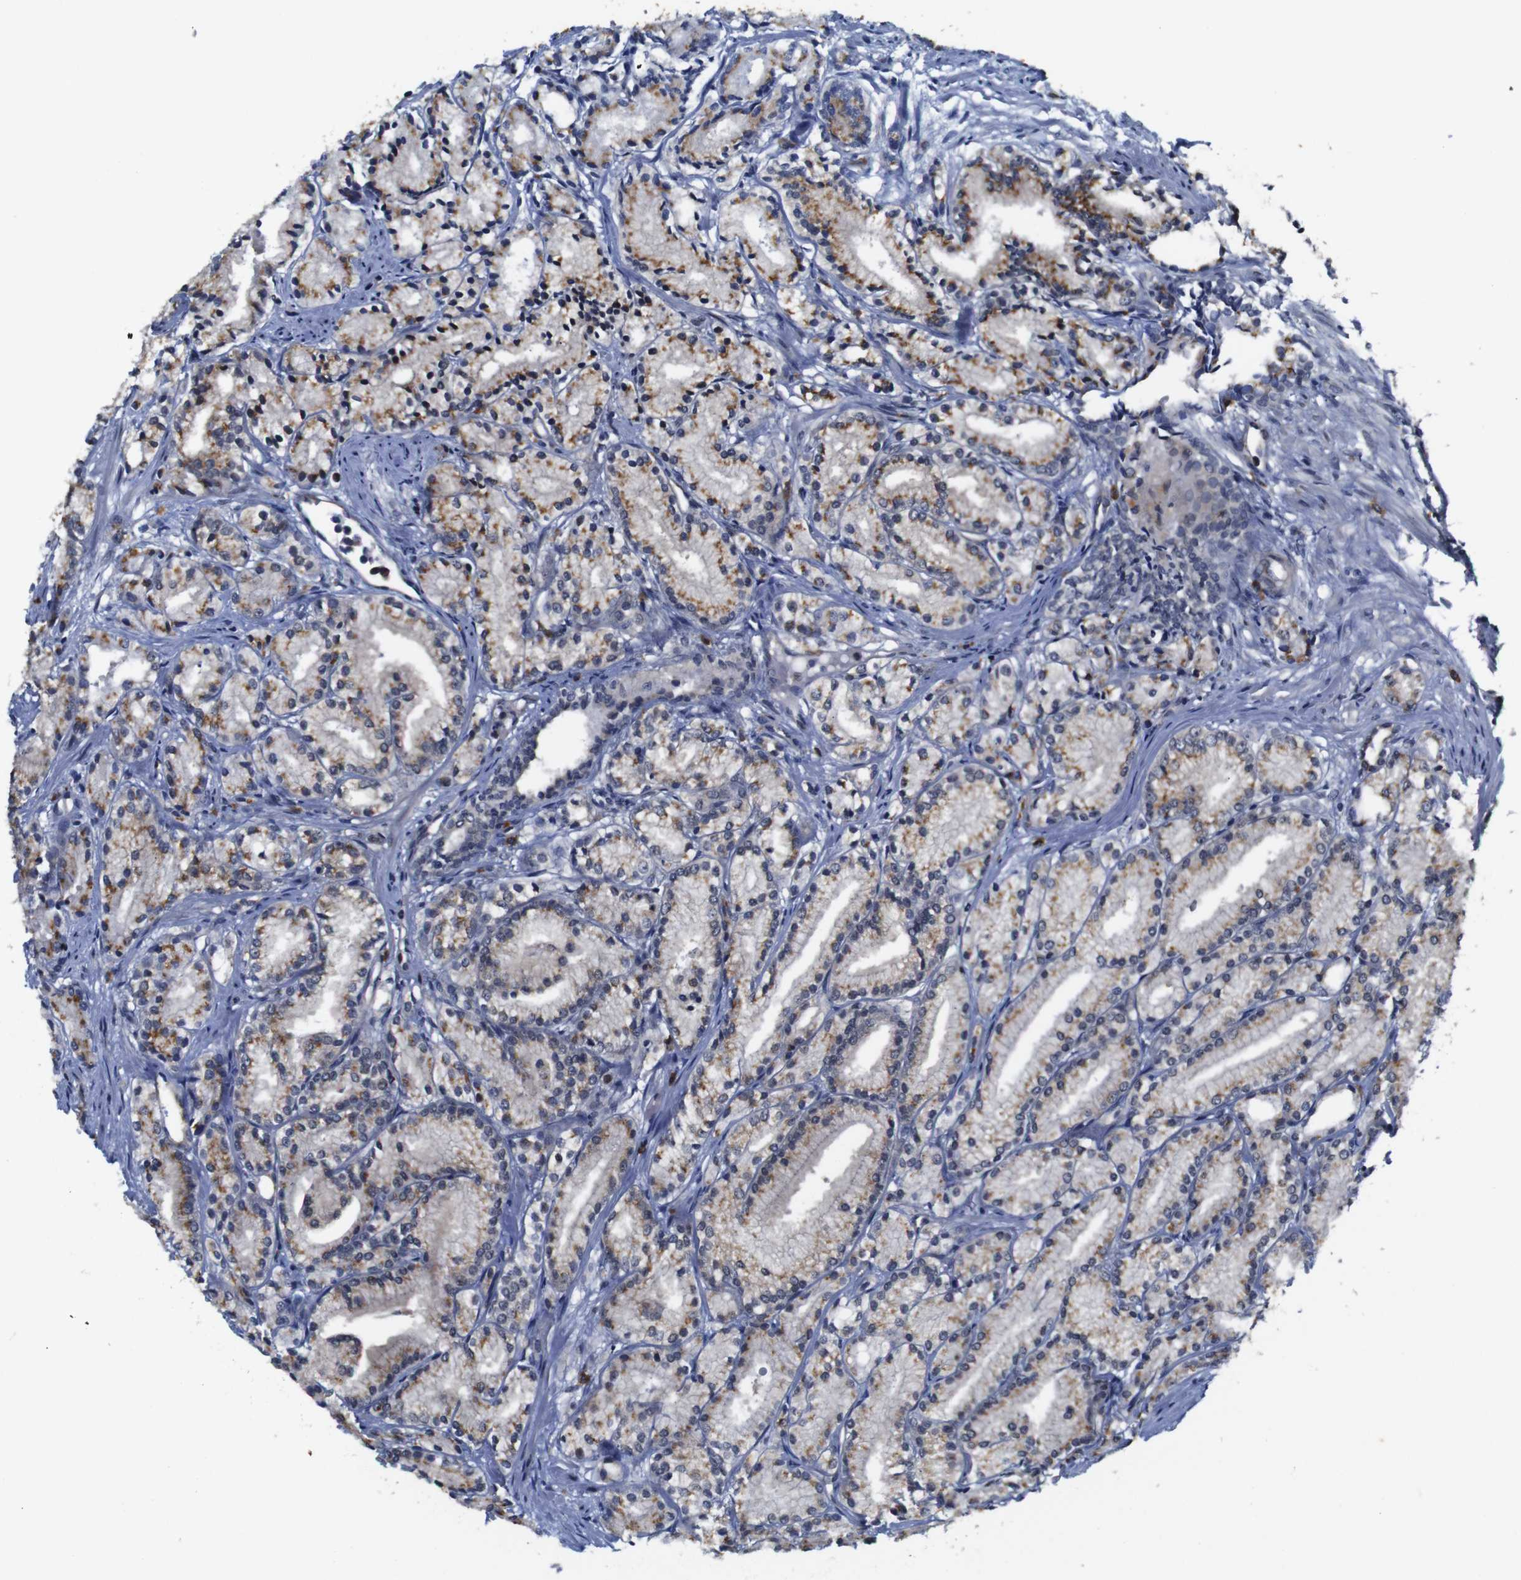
{"staining": {"intensity": "moderate", "quantity": ">75%", "location": "cytoplasmic/membranous"}, "tissue": "prostate cancer", "cell_type": "Tumor cells", "image_type": "cancer", "snomed": [{"axis": "morphology", "description": "Adenocarcinoma, Low grade"}, {"axis": "topography", "description": "Prostate"}], "caption": "Moderate cytoplasmic/membranous expression is present in approximately >75% of tumor cells in prostate cancer (adenocarcinoma (low-grade)).", "gene": "FURIN", "patient": {"sex": "male", "age": 72}}